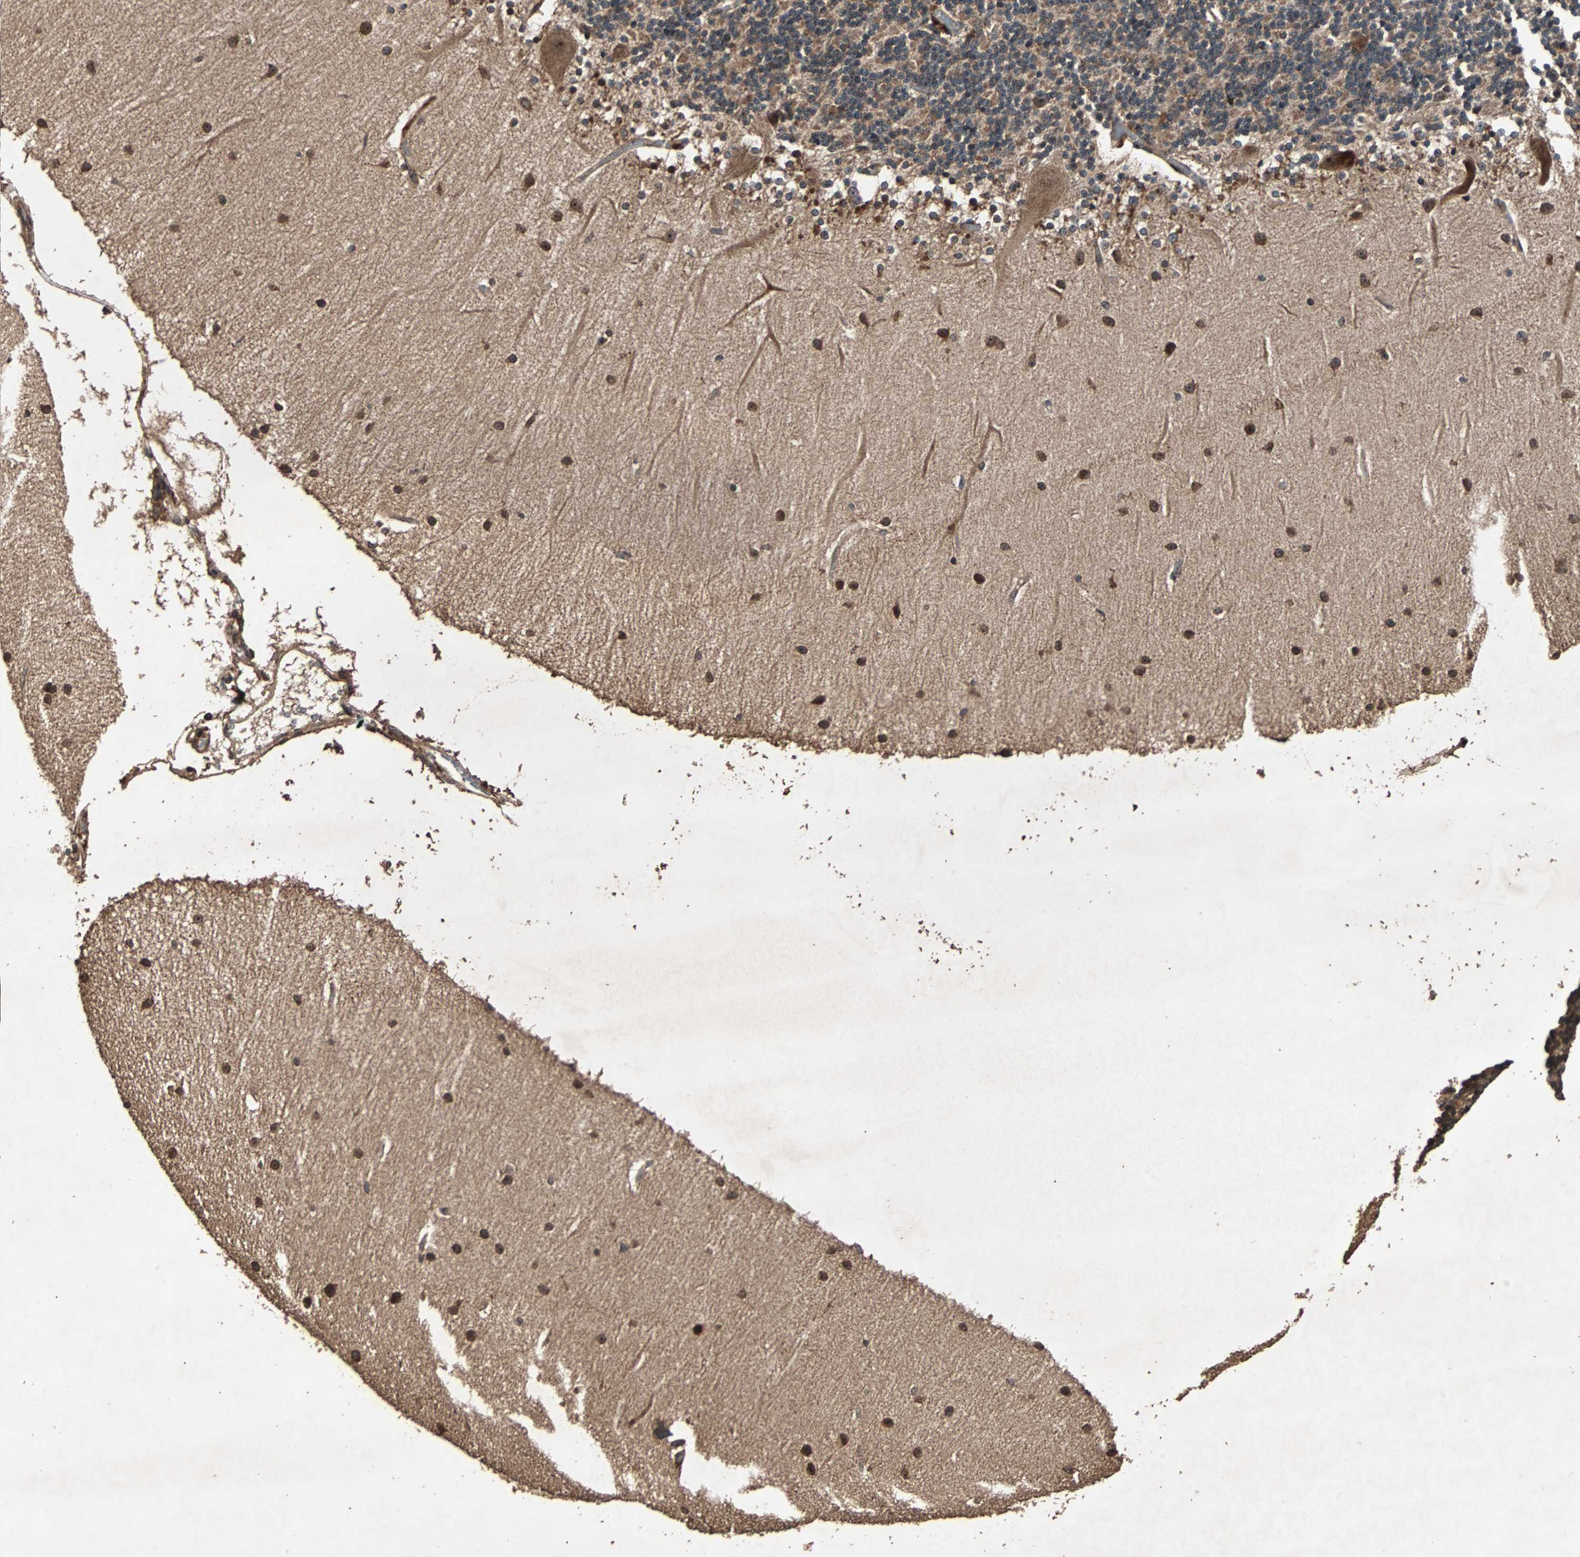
{"staining": {"intensity": "strong", "quantity": "25%-75%", "location": "cytoplasmic/membranous"}, "tissue": "cerebellum", "cell_type": "Cells in granular layer", "image_type": "normal", "snomed": [{"axis": "morphology", "description": "Normal tissue, NOS"}, {"axis": "topography", "description": "Cerebellum"}], "caption": "The histopathology image displays immunohistochemical staining of unremarkable cerebellum. There is strong cytoplasmic/membranous expression is seen in about 25%-75% of cells in granular layer. The staining is performed using DAB (3,3'-diaminobenzidine) brown chromogen to label protein expression. The nuclei are counter-stained blue using hematoxylin.", "gene": "LAMTOR5", "patient": {"sex": "female", "age": 54}}